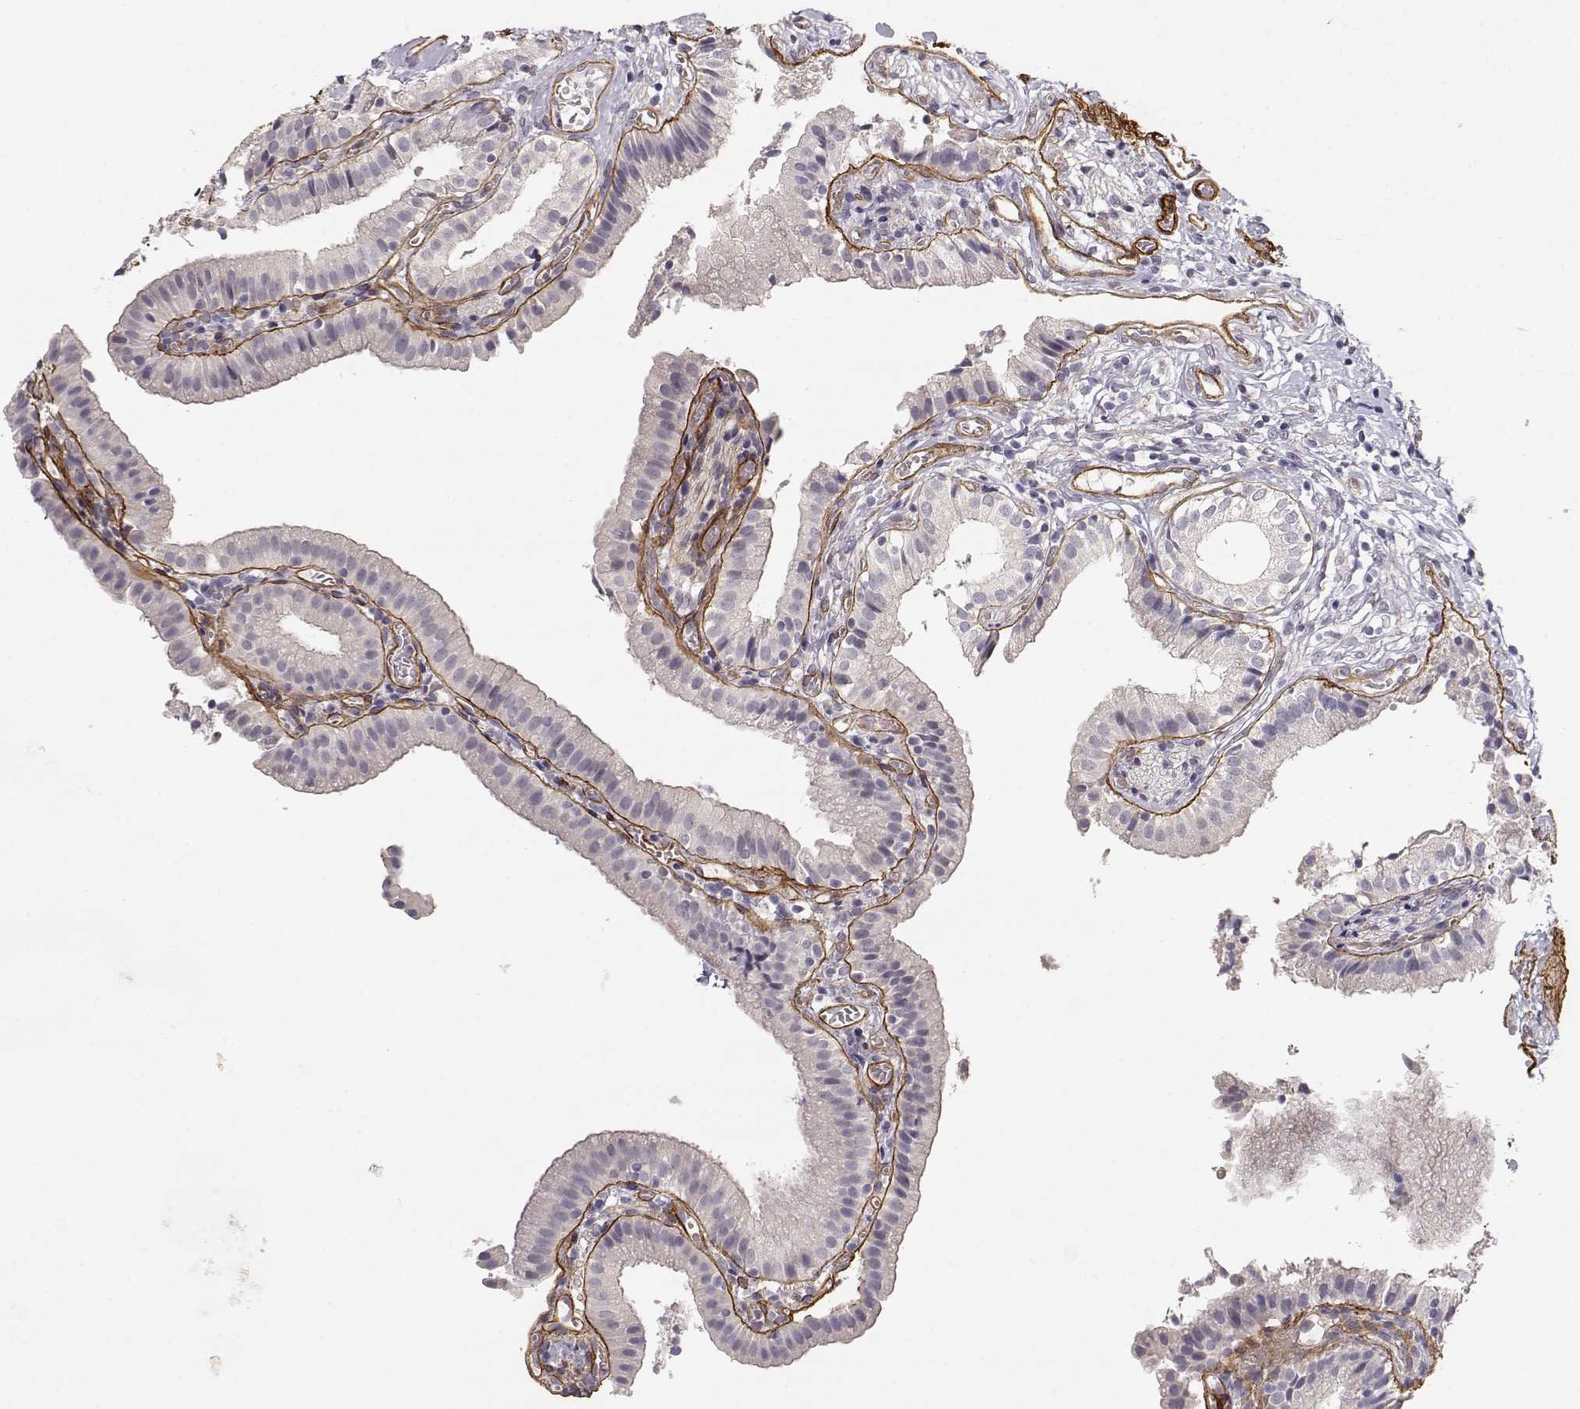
{"staining": {"intensity": "negative", "quantity": "none", "location": "none"}, "tissue": "gallbladder", "cell_type": "Glandular cells", "image_type": "normal", "snomed": [{"axis": "morphology", "description": "Normal tissue, NOS"}, {"axis": "topography", "description": "Gallbladder"}], "caption": "This is an immunohistochemistry (IHC) photomicrograph of benign human gallbladder. There is no staining in glandular cells.", "gene": "LAMA5", "patient": {"sex": "female", "age": 47}}